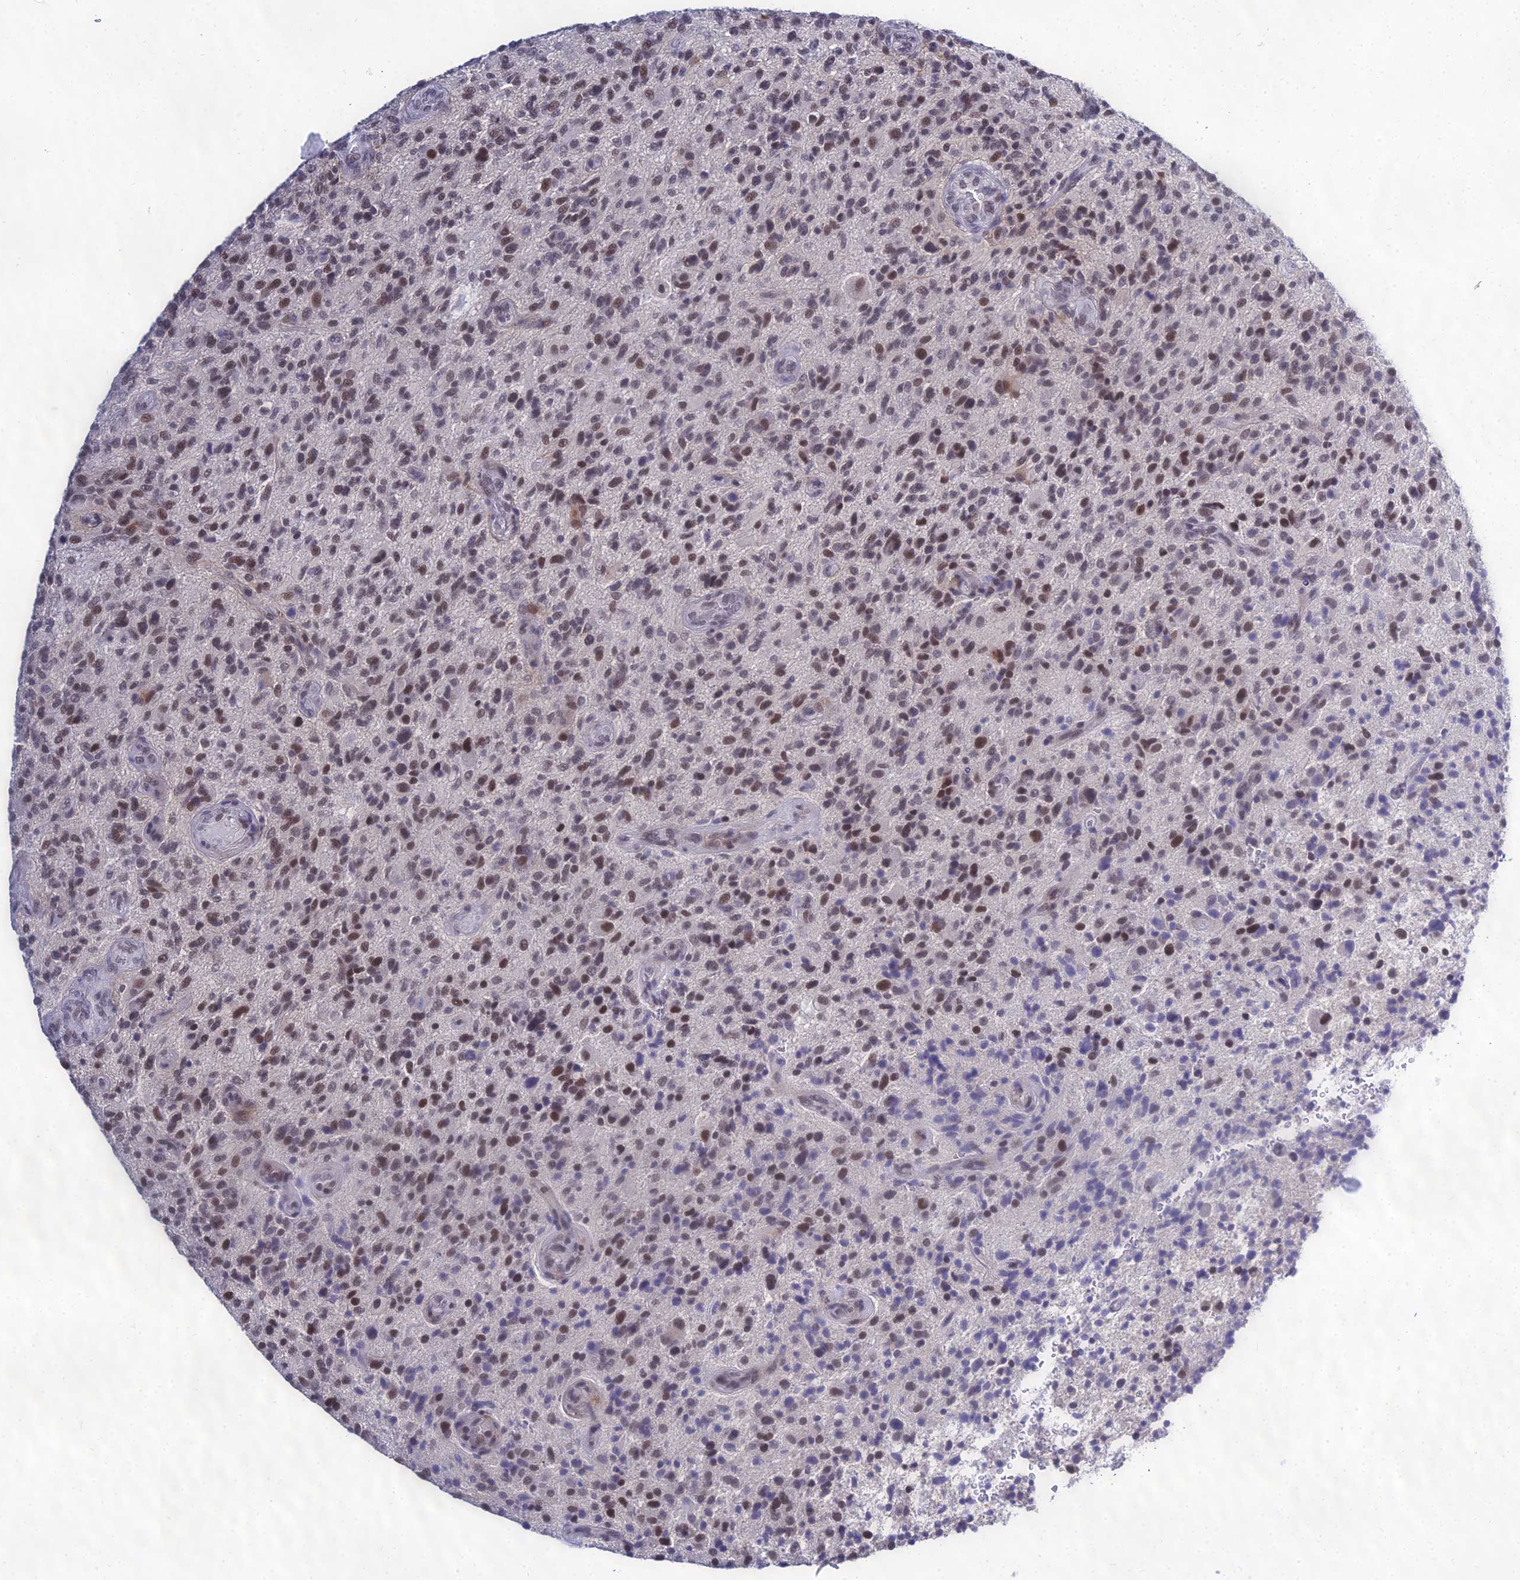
{"staining": {"intensity": "moderate", "quantity": ">75%", "location": "nuclear"}, "tissue": "glioma", "cell_type": "Tumor cells", "image_type": "cancer", "snomed": [{"axis": "morphology", "description": "Glioma, malignant, High grade"}, {"axis": "topography", "description": "Brain"}], "caption": "Moderate nuclear protein staining is seen in approximately >75% of tumor cells in malignant glioma (high-grade).", "gene": "PPP4R2", "patient": {"sex": "male", "age": 47}}